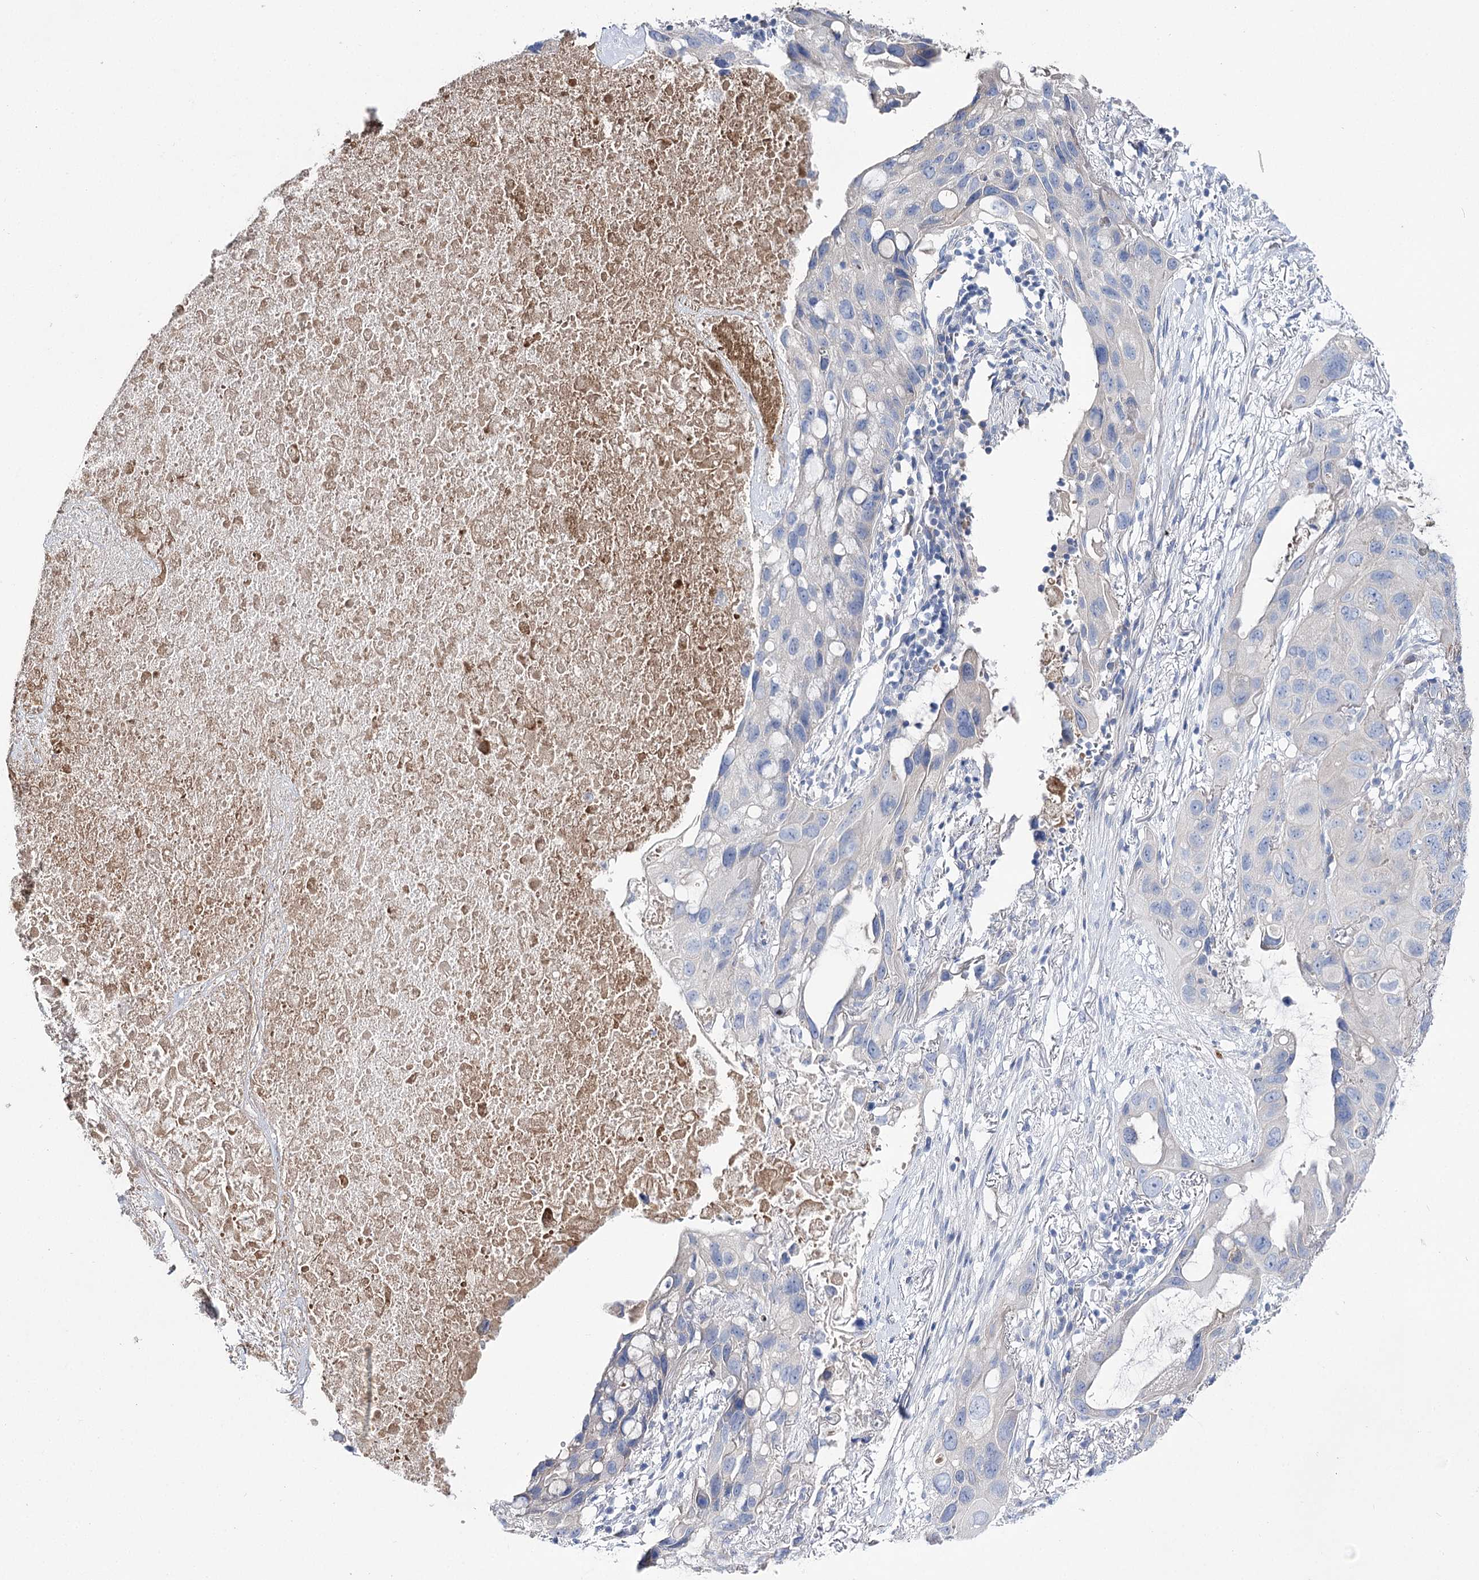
{"staining": {"intensity": "negative", "quantity": "none", "location": "none"}, "tissue": "lung cancer", "cell_type": "Tumor cells", "image_type": "cancer", "snomed": [{"axis": "morphology", "description": "Squamous cell carcinoma, NOS"}, {"axis": "topography", "description": "Lung"}], "caption": "Tumor cells show no significant protein staining in lung cancer.", "gene": "NRAP", "patient": {"sex": "female", "age": 73}}